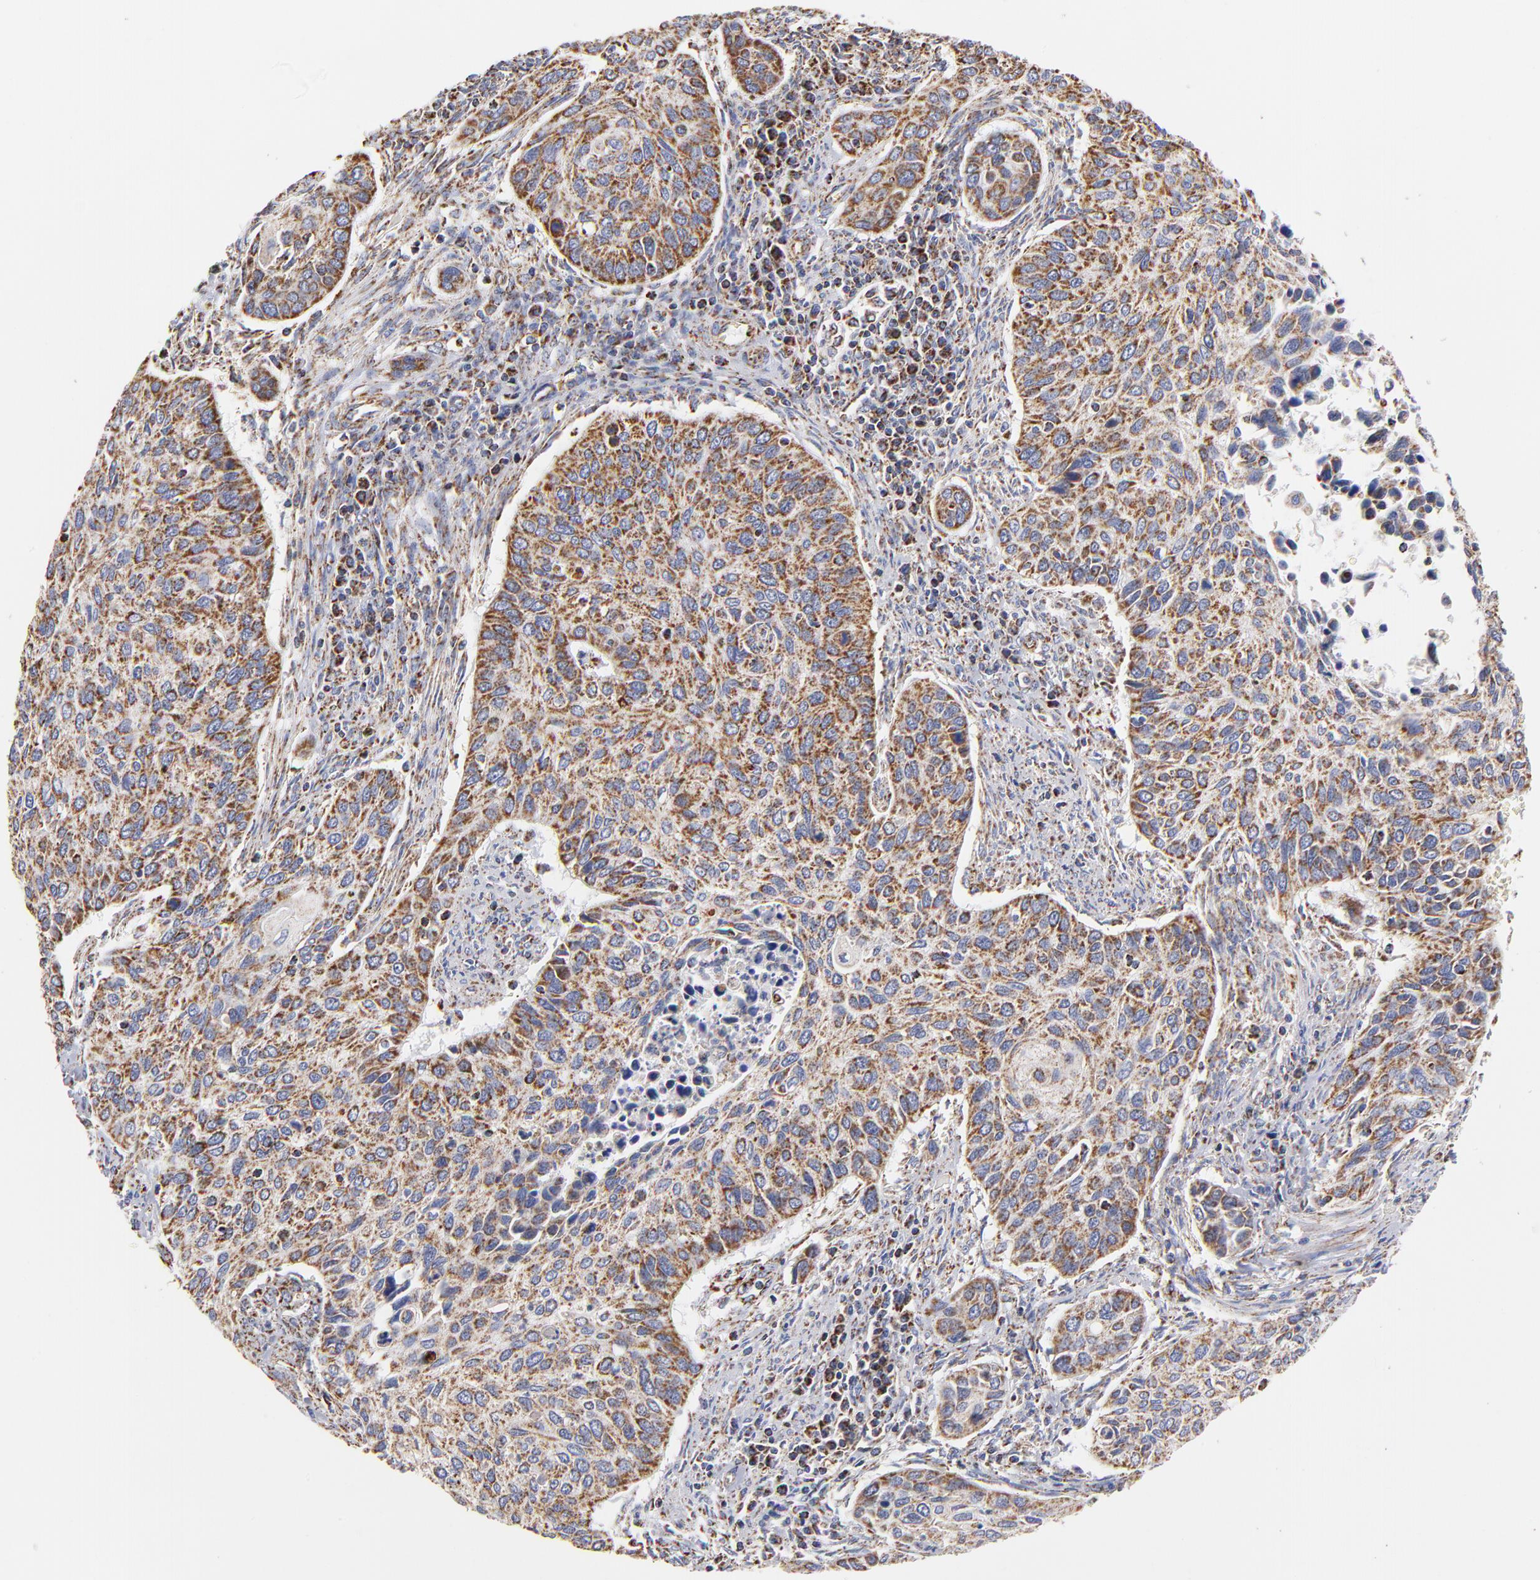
{"staining": {"intensity": "moderate", "quantity": ">75%", "location": "cytoplasmic/membranous"}, "tissue": "cervical cancer", "cell_type": "Tumor cells", "image_type": "cancer", "snomed": [{"axis": "morphology", "description": "Squamous cell carcinoma, NOS"}, {"axis": "topography", "description": "Cervix"}], "caption": "Immunohistochemical staining of cervical squamous cell carcinoma exhibits moderate cytoplasmic/membranous protein staining in about >75% of tumor cells.", "gene": "PHB1", "patient": {"sex": "female", "age": 57}}